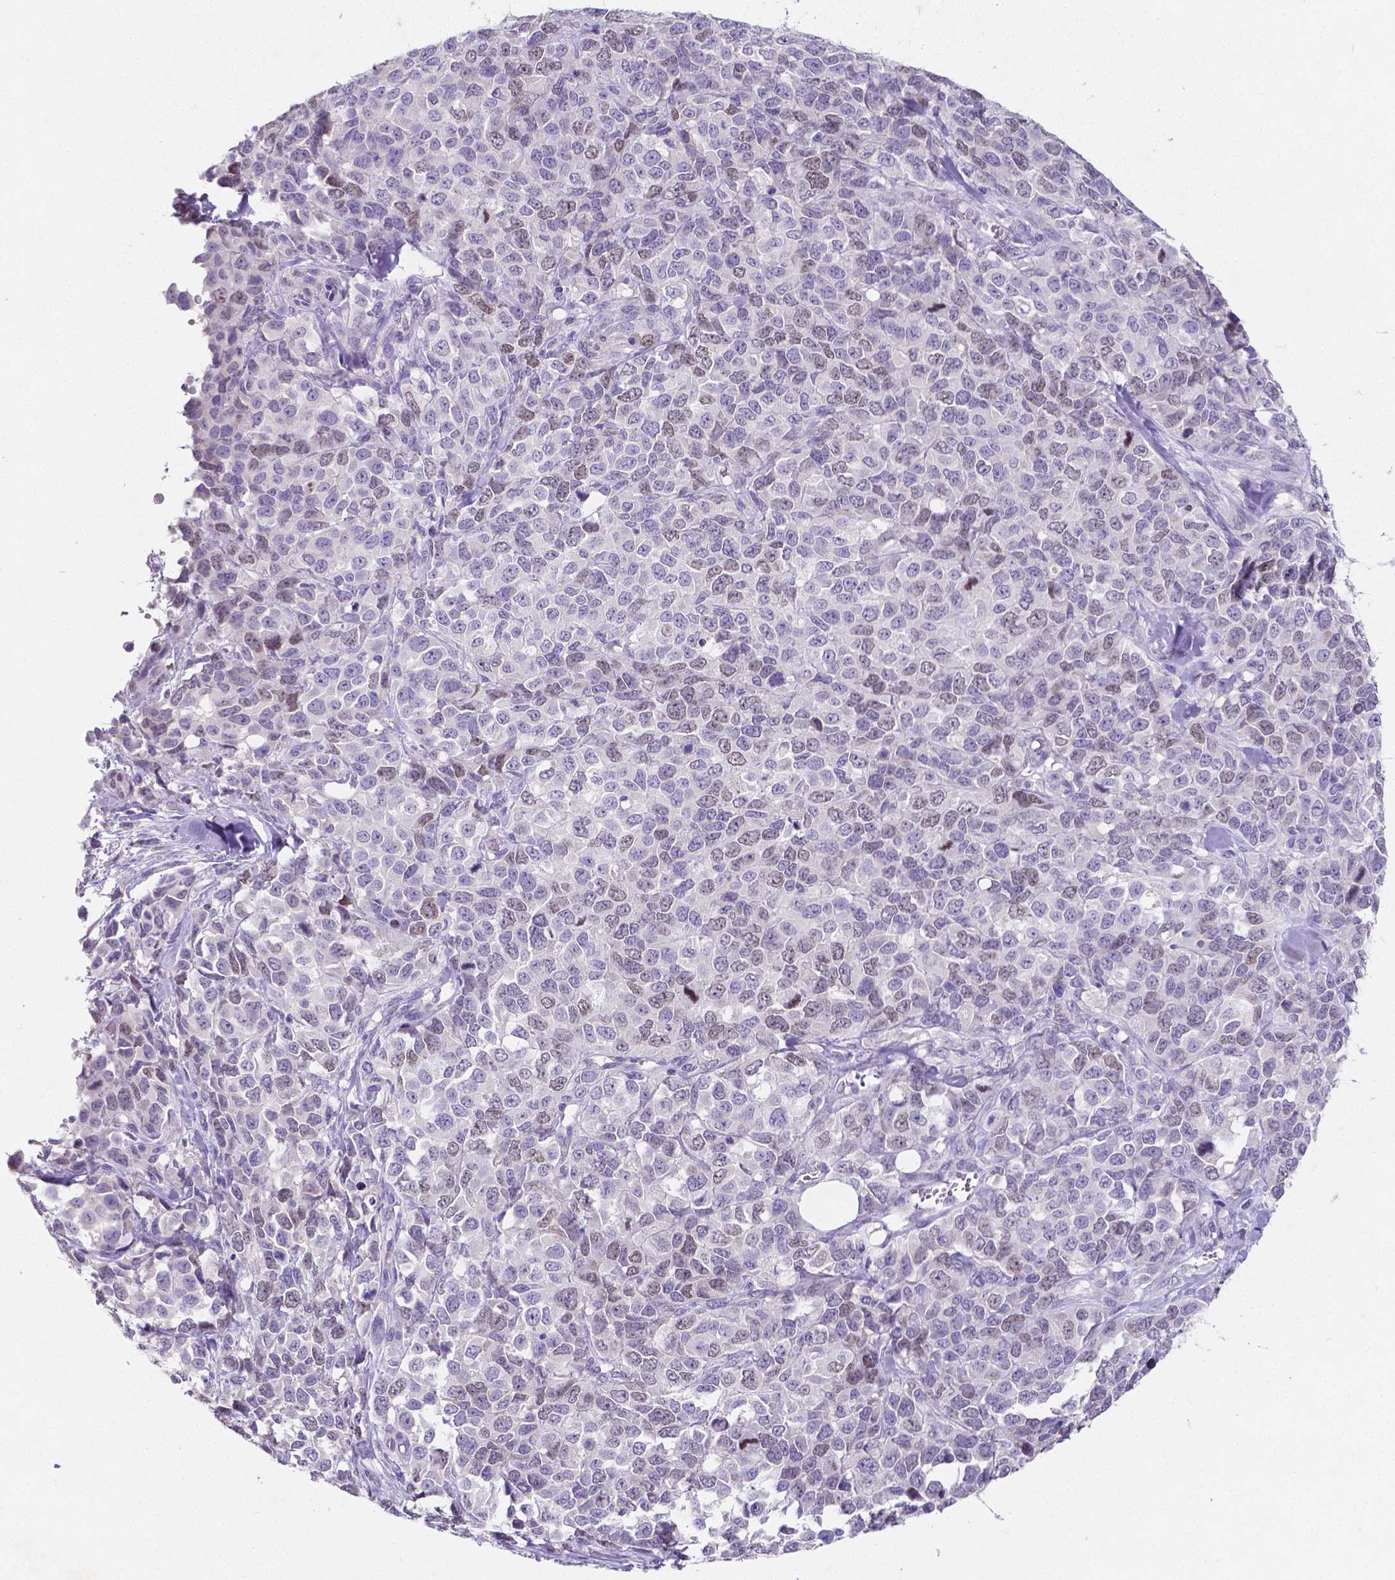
{"staining": {"intensity": "weak", "quantity": "<25%", "location": "nuclear"}, "tissue": "melanoma", "cell_type": "Tumor cells", "image_type": "cancer", "snomed": [{"axis": "morphology", "description": "Malignant melanoma, Metastatic site"}, {"axis": "topography", "description": "Skin"}], "caption": "Melanoma stained for a protein using IHC demonstrates no staining tumor cells.", "gene": "SATB2", "patient": {"sex": "male", "age": 84}}